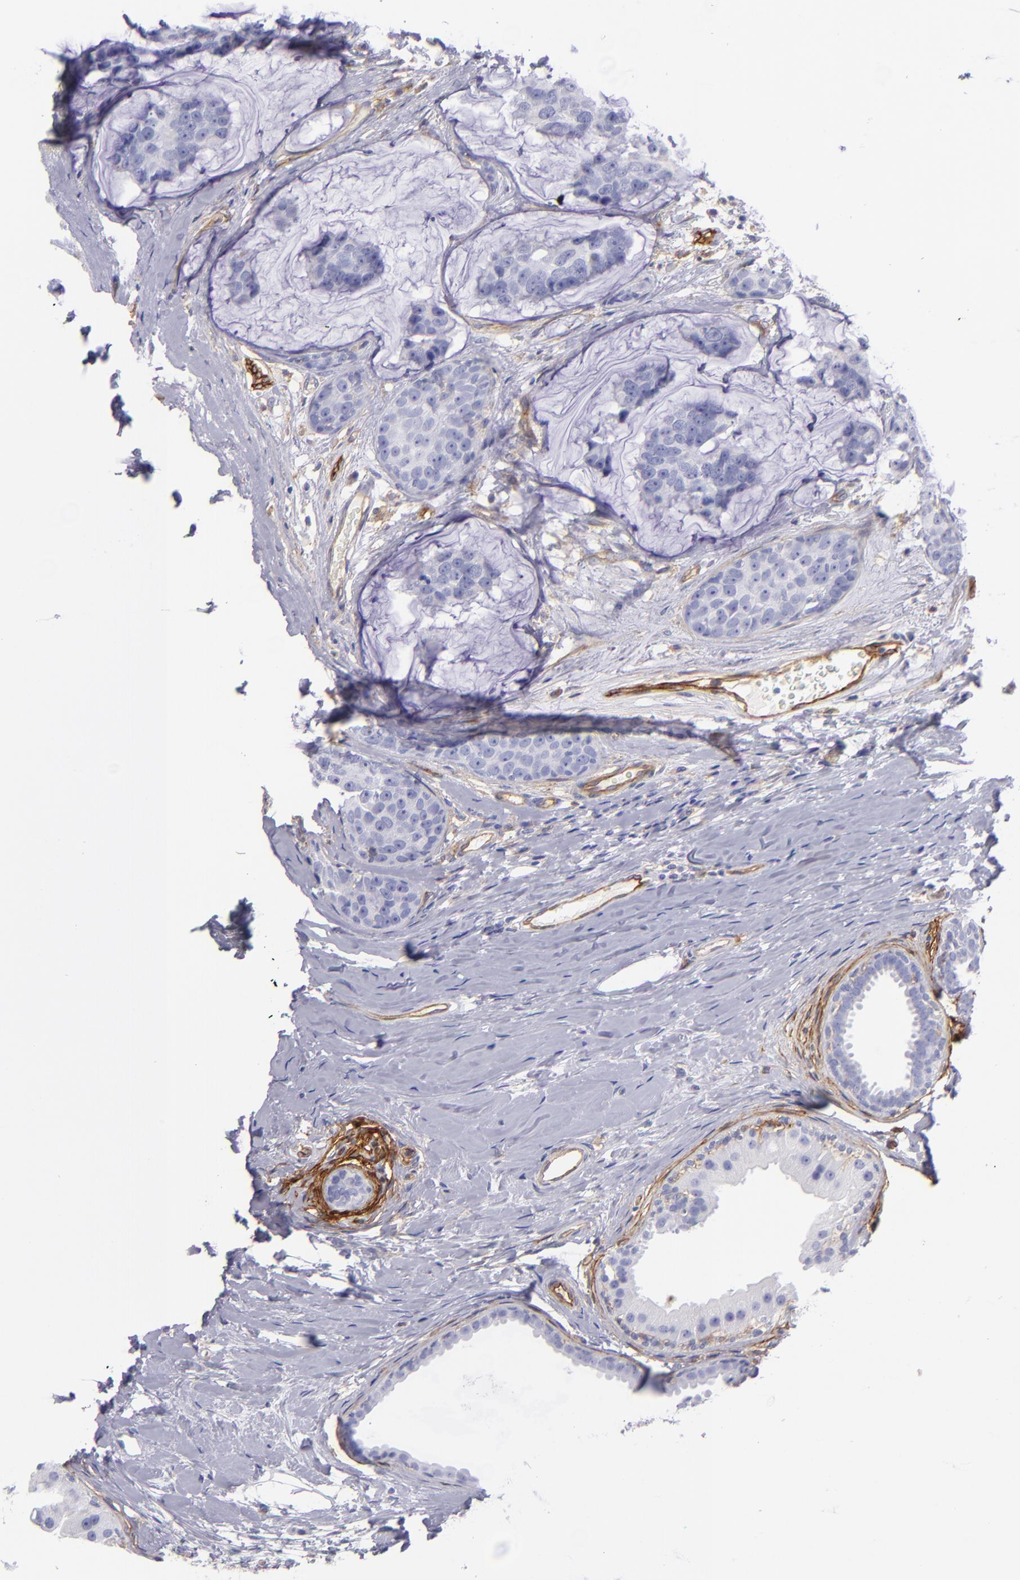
{"staining": {"intensity": "negative", "quantity": "none", "location": "none"}, "tissue": "breast cancer", "cell_type": "Tumor cells", "image_type": "cancer", "snomed": [{"axis": "morphology", "description": "Normal tissue, NOS"}, {"axis": "morphology", "description": "Duct carcinoma"}, {"axis": "topography", "description": "Breast"}], "caption": "Tumor cells show no significant expression in breast intraductal carcinoma.", "gene": "ENTPD1", "patient": {"sex": "female", "age": 50}}